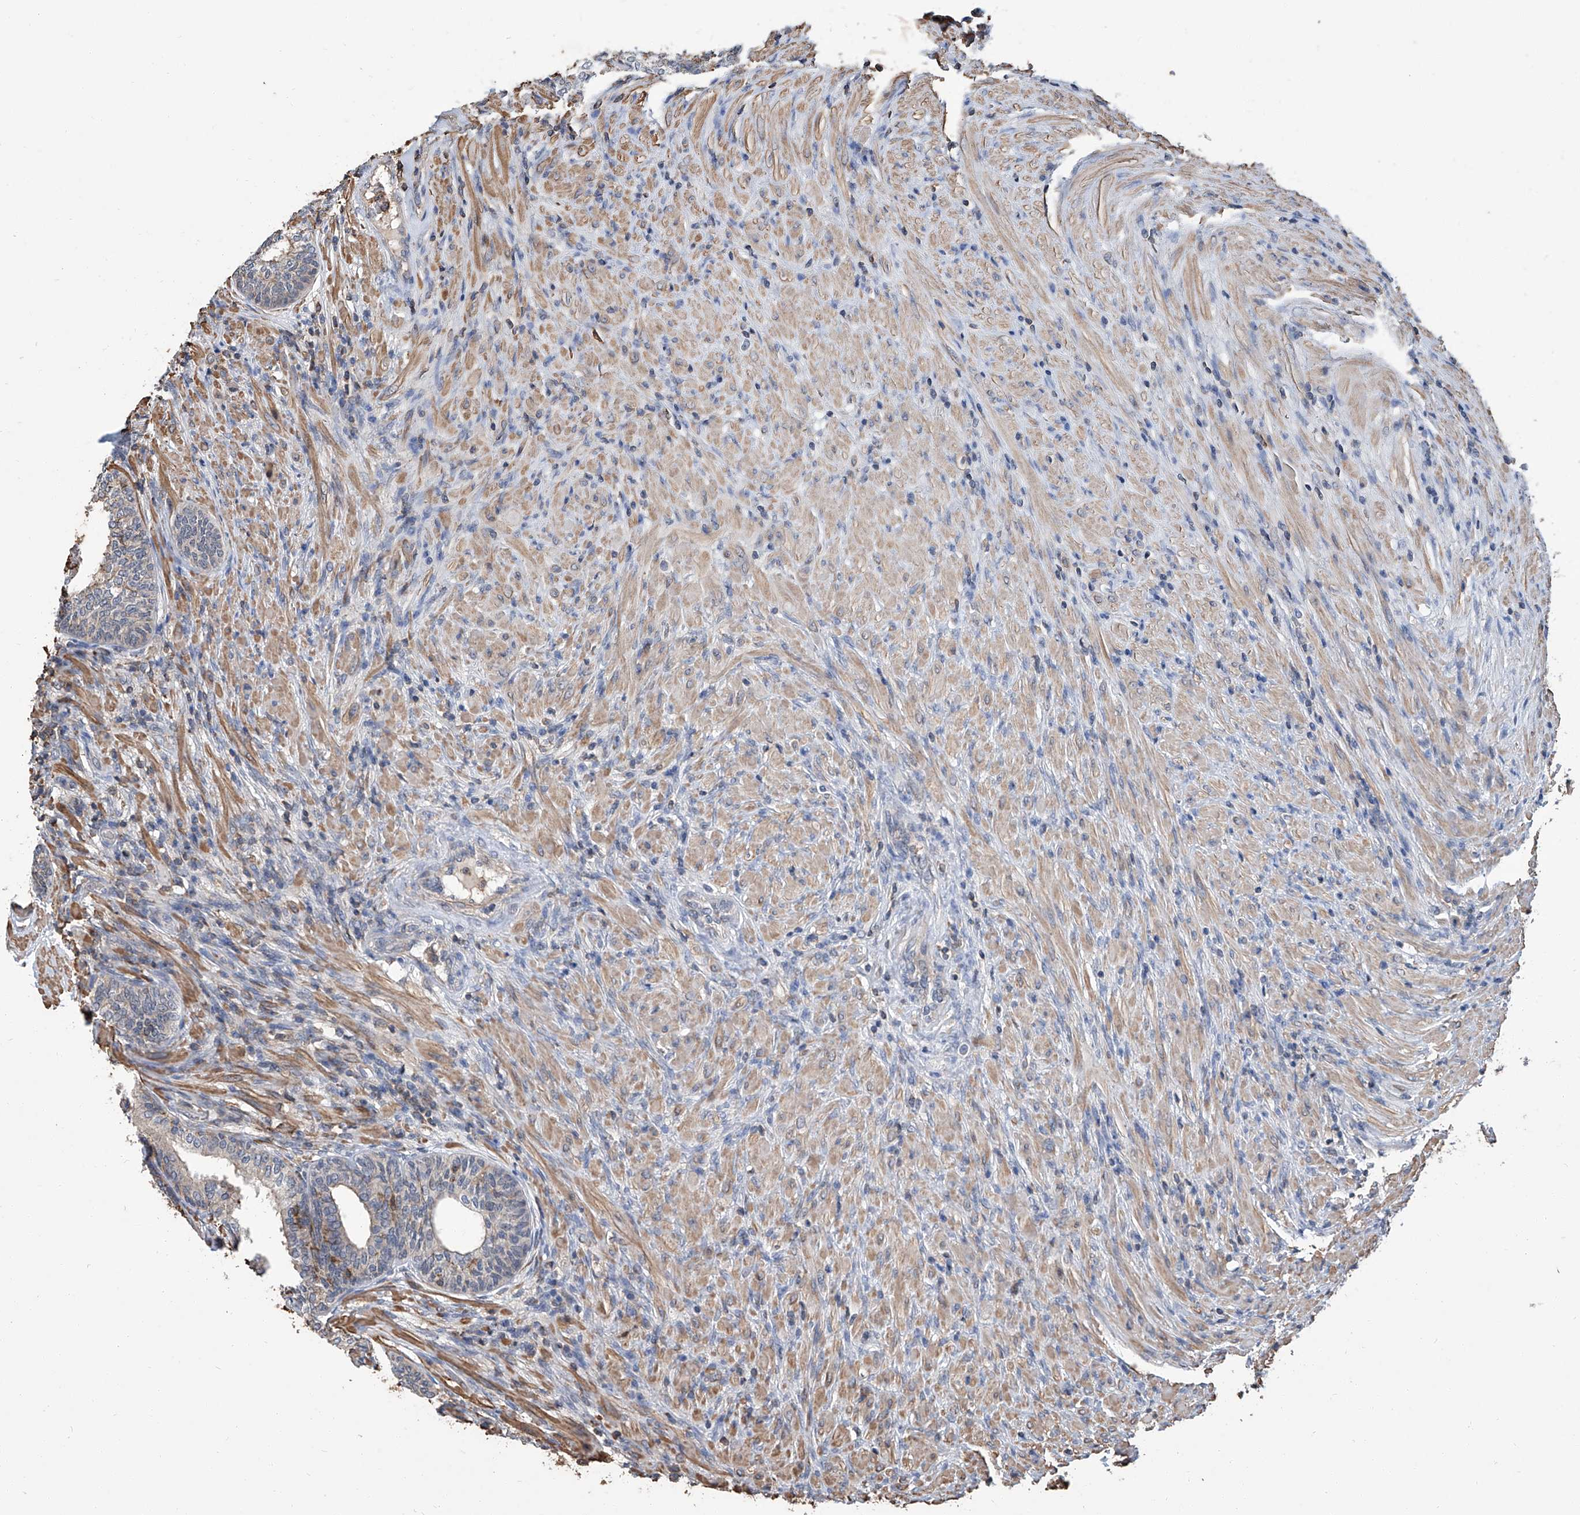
{"staining": {"intensity": "negative", "quantity": "none", "location": "none"}, "tissue": "prostate", "cell_type": "Glandular cells", "image_type": "normal", "snomed": [{"axis": "morphology", "description": "Normal tissue, NOS"}, {"axis": "topography", "description": "Prostate"}], "caption": "An immunohistochemistry (IHC) histopathology image of benign prostate is shown. There is no staining in glandular cells of prostate.", "gene": "GPT", "patient": {"sex": "male", "age": 76}}